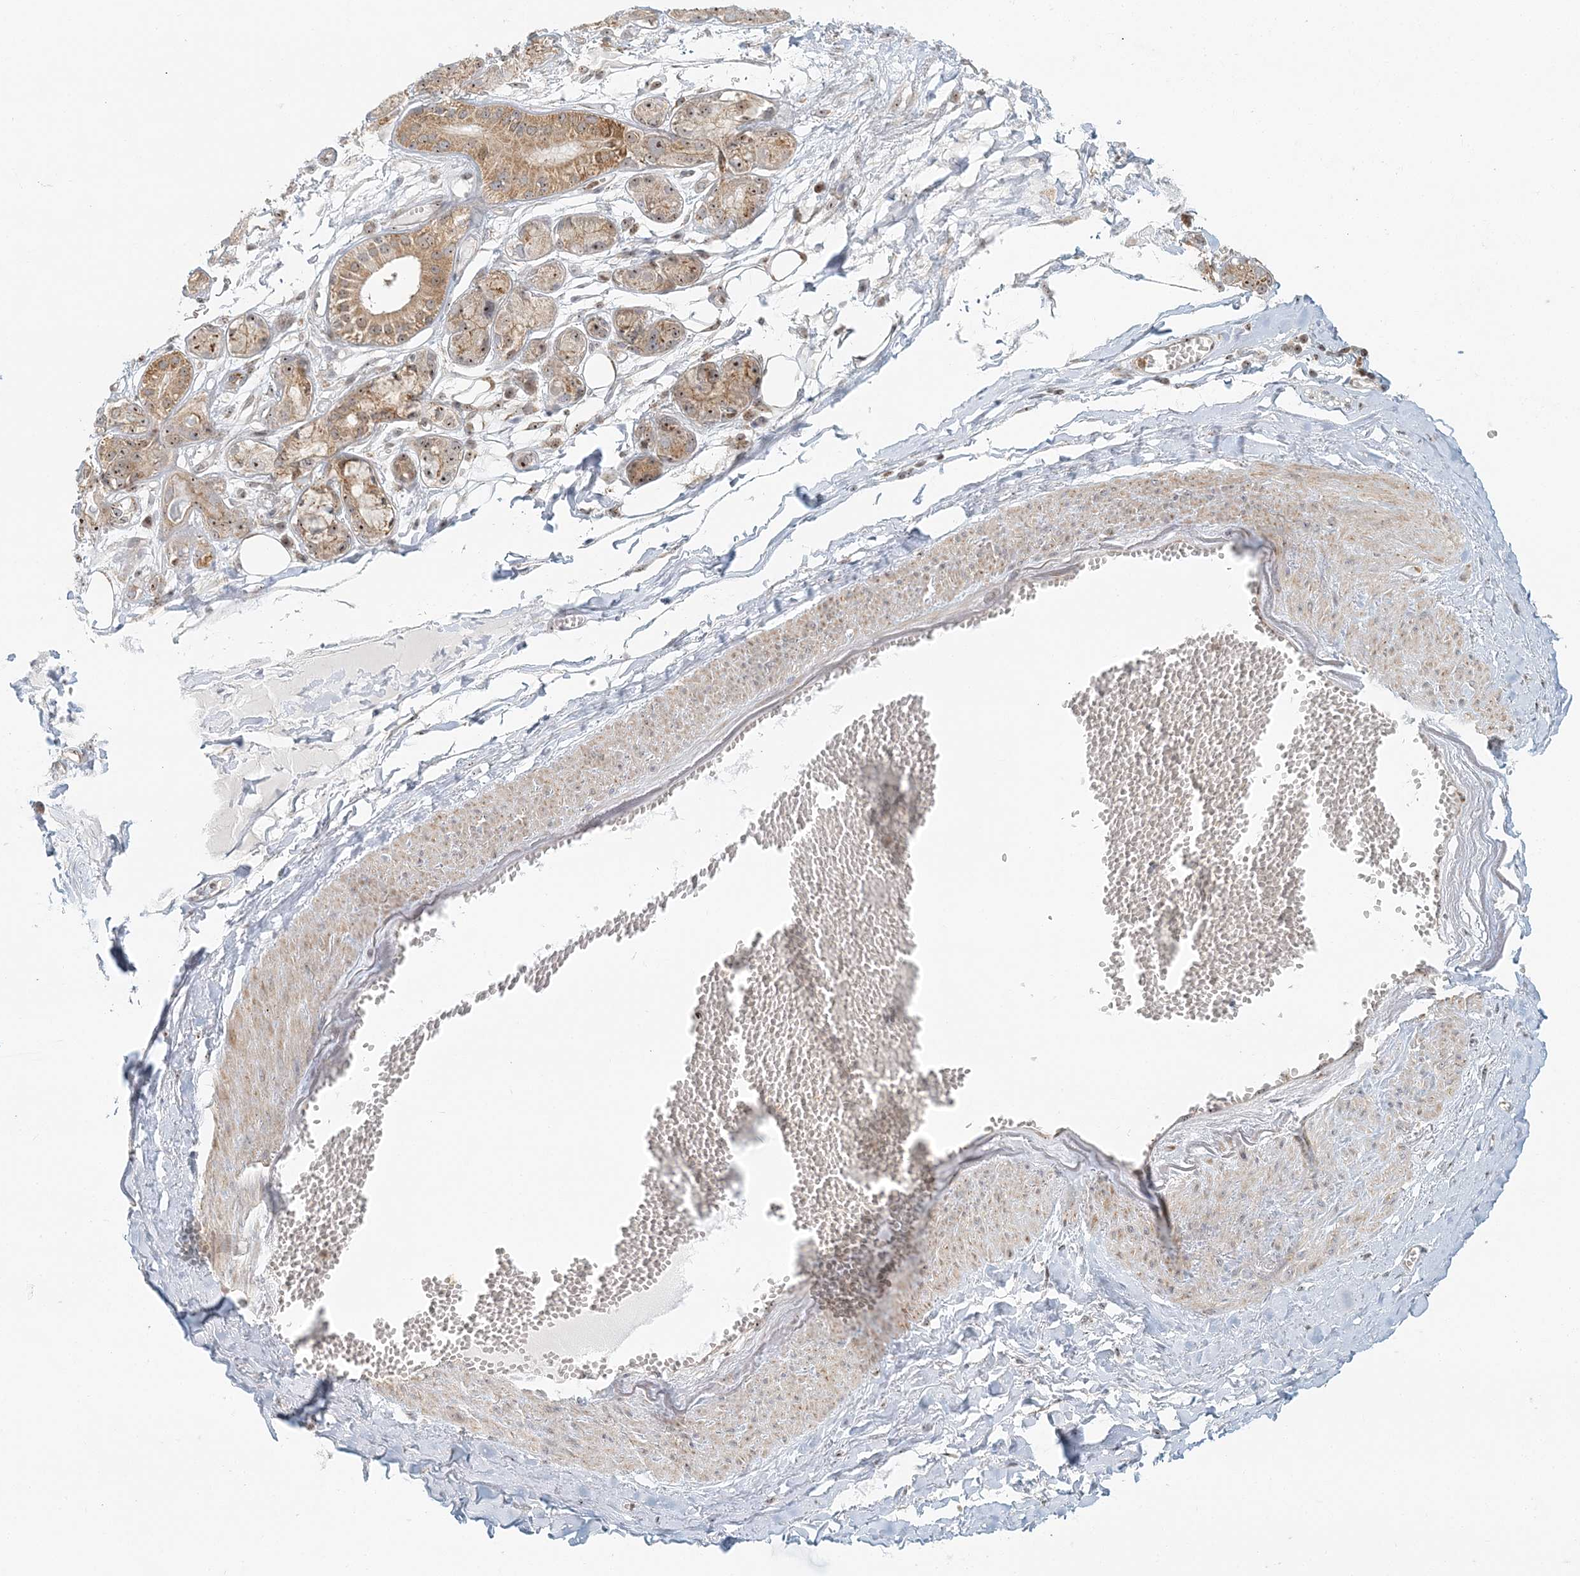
{"staining": {"intensity": "weak", "quantity": "25%-75%", "location": "cytoplasmic/membranous"}, "tissue": "adipose tissue", "cell_type": "Adipocytes", "image_type": "normal", "snomed": [{"axis": "morphology", "description": "Normal tissue, NOS"}, {"axis": "morphology", "description": "Inflammation, NOS"}, {"axis": "topography", "description": "Salivary gland"}, {"axis": "topography", "description": "Peripheral nerve tissue"}], "caption": "The micrograph demonstrates a brown stain indicating the presence of a protein in the cytoplasmic/membranous of adipocytes in adipose tissue. (Stains: DAB in brown, nuclei in blue, Microscopy: brightfield microscopy at high magnification).", "gene": "UBE2F", "patient": {"sex": "female", "age": 75}}